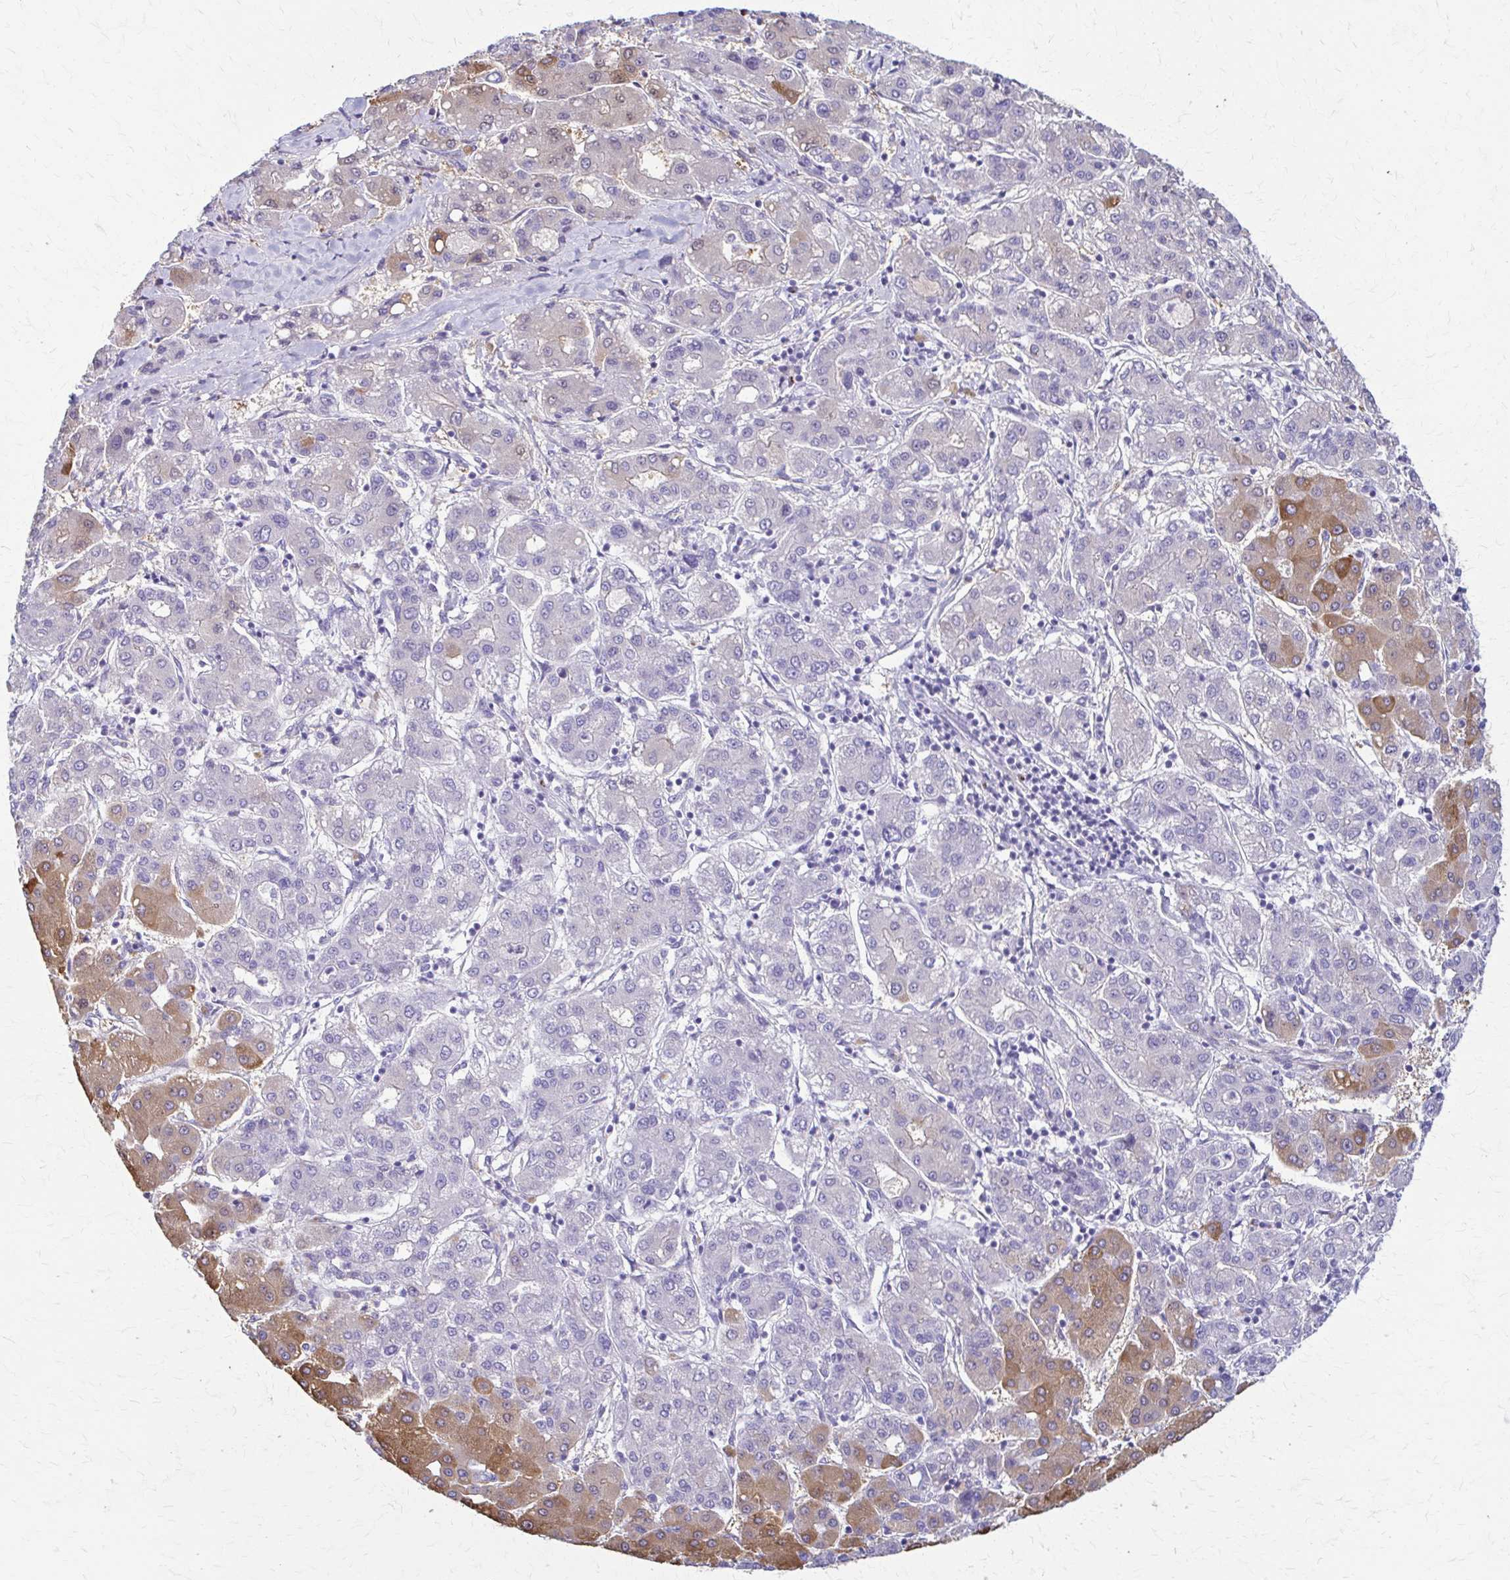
{"staining": {"intensity": "moderate", "quantity": "25%-75%", "location": "cytoplasmic/membranous"}, "tissue": "liver cancer", "cell_type": "Tumor cells", "image_type": "cancer", "snomed": [{"axis": "morphology", "description": "Carcinoma, Hepatocellular, NOS"}, {"axis": "topography", "description": "Liver"}], "caption": "Brown immunohistochemical staining in human hepatocellular carcinoma (liver) exhibits moderate cytoplasmic/membranous staining in approximately 25%-75% of tumor cells. The staining is performed using DAB (3,3'-diaminobenzidine) brown chromogen to label protein expression. The nuclei are counter-stained blue using hematoxylin.", "gene": "DSP", "patient": {"sex": "male", "age": 65}}